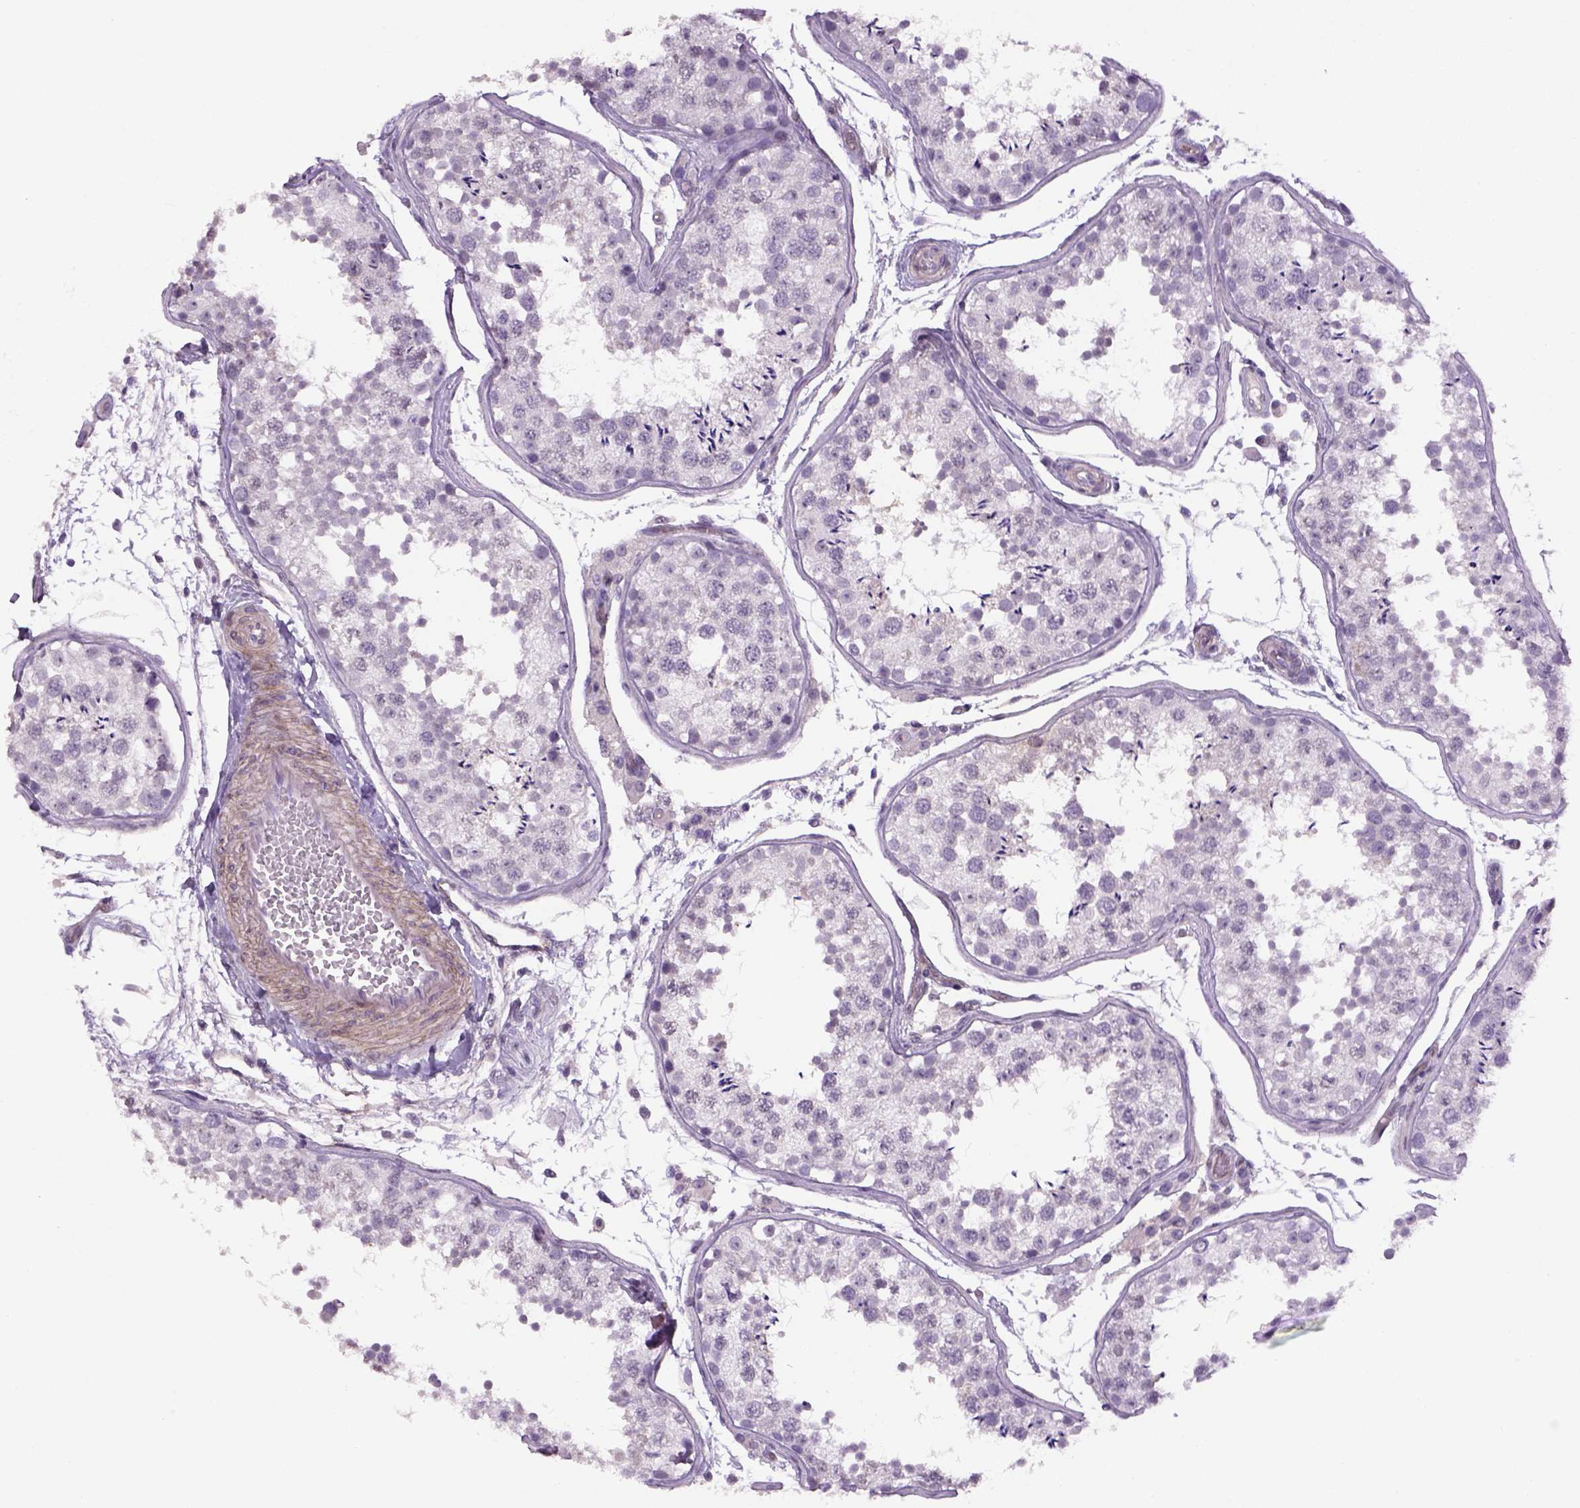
{"staining": {"intensity": "negative", "quantity": "none", "location": "none"}, "tissue": "testis", "cell_type": "Cells in seminiferous ducts", "image_type": "normal", "snomed": [{"axis": "morphology", "description": "Normal tissue, NOS"}, {"axis": "topography", "description": "Testis"}], "caption": "There is no significant staining in cells in seminiferous ducts of testis. The staining was performed using DAB (3,3'-diaminobenzidine) to visualize the protein expression in brown, while the nuclei were stained in blue with hematoxylin (Magnification: 20x).", "gene": "PRRT1", "patient": {"sex": "male", "age": 29}}